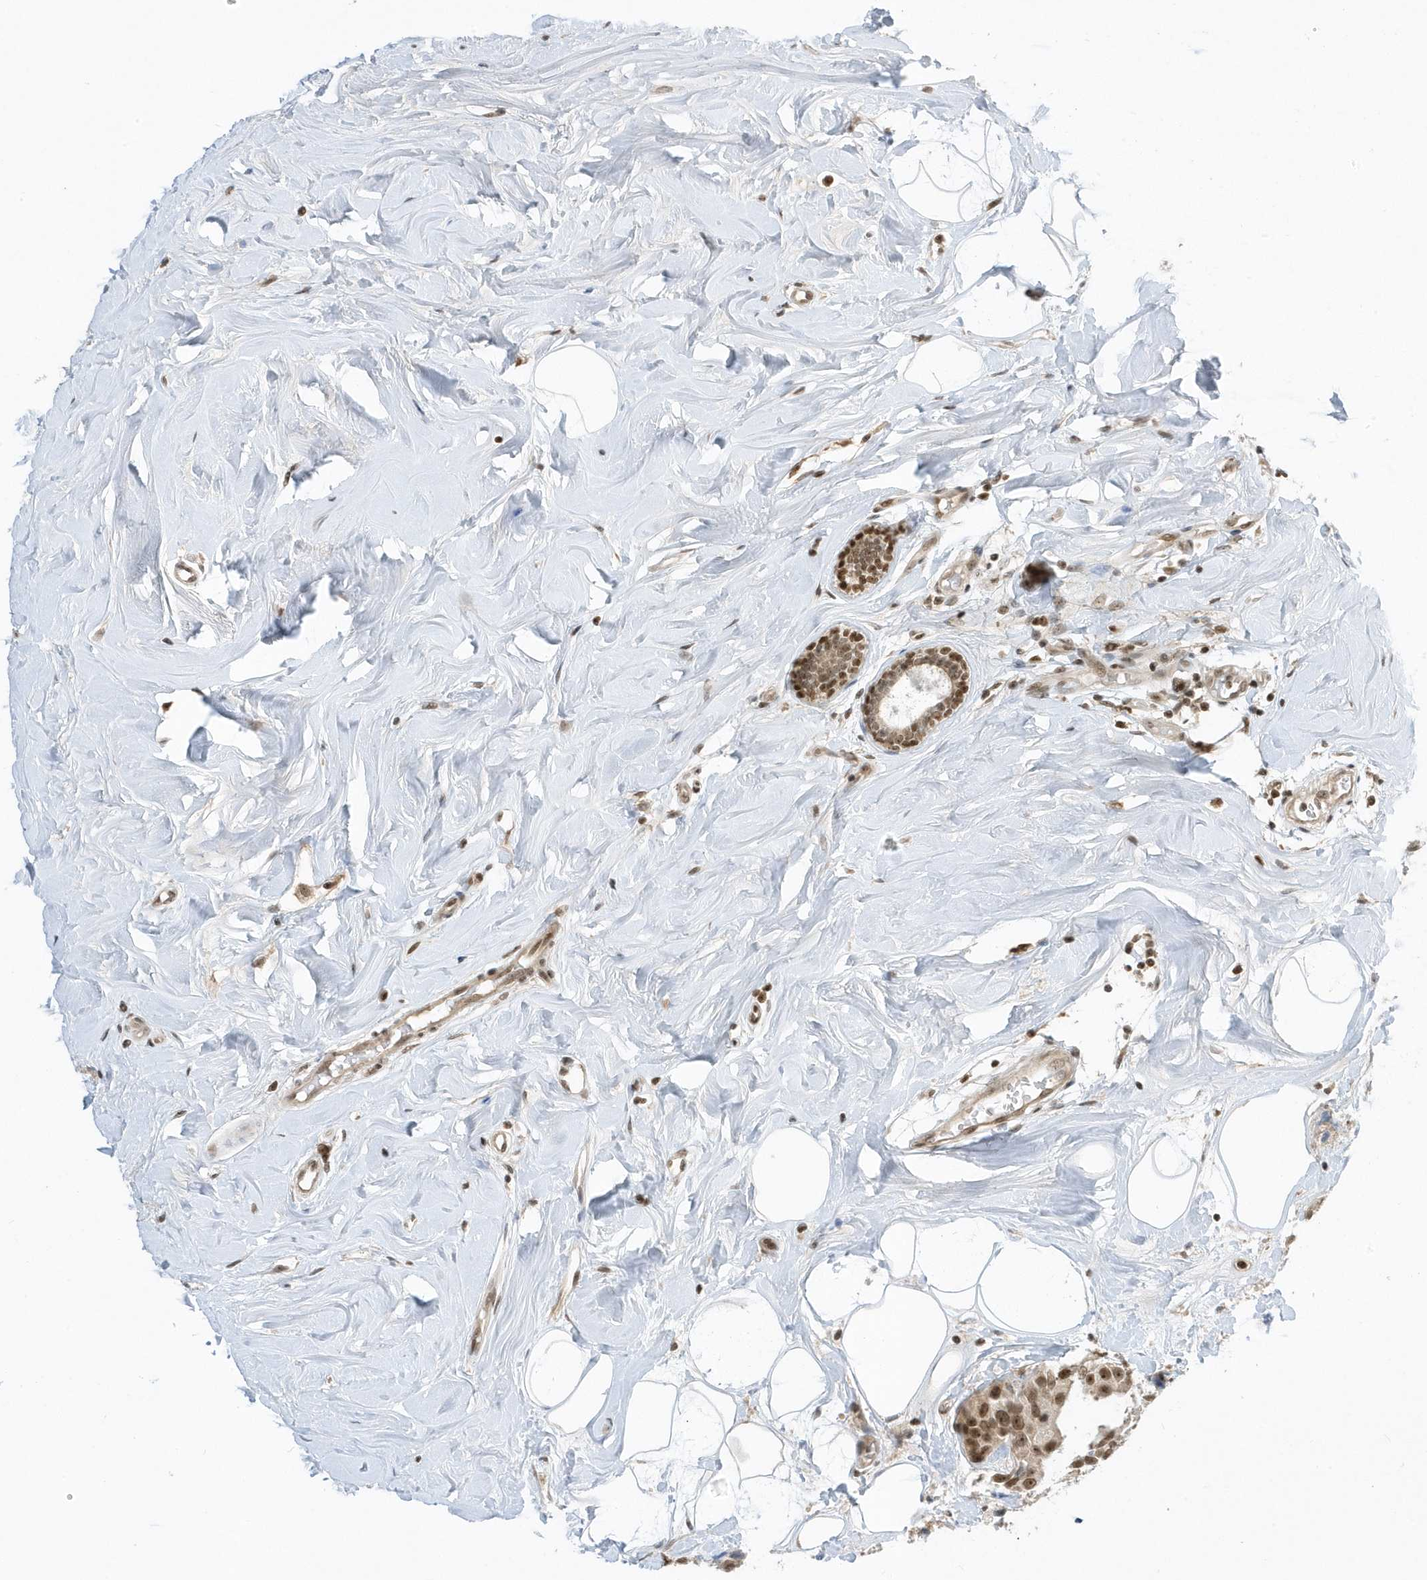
{"staining": {"intensity": "moderate", "quantity": ">75%", "location": "nuclear"}, "tissue": "breast cancer", "cell_type": "Tumor cells", "image_type": "cancer", "snomed": [{"axis": "morphology", "description": "Normal tissue, NOS"}, {"axis": "morphology", "description": "Duct carcinoma"}, {"axis": "topography", "description": "Breast"}], "caption": "Protein expression by IHC exhibits moderate nuclear positivity in approximately >75% of tumor cells in breast cancer (intraductal carcinoma). Ihc stains the protein of interest in brown and the nuclei are stained blue.", "gene": "ZNF740", "patient": {"sex": "female", "age": 39}}